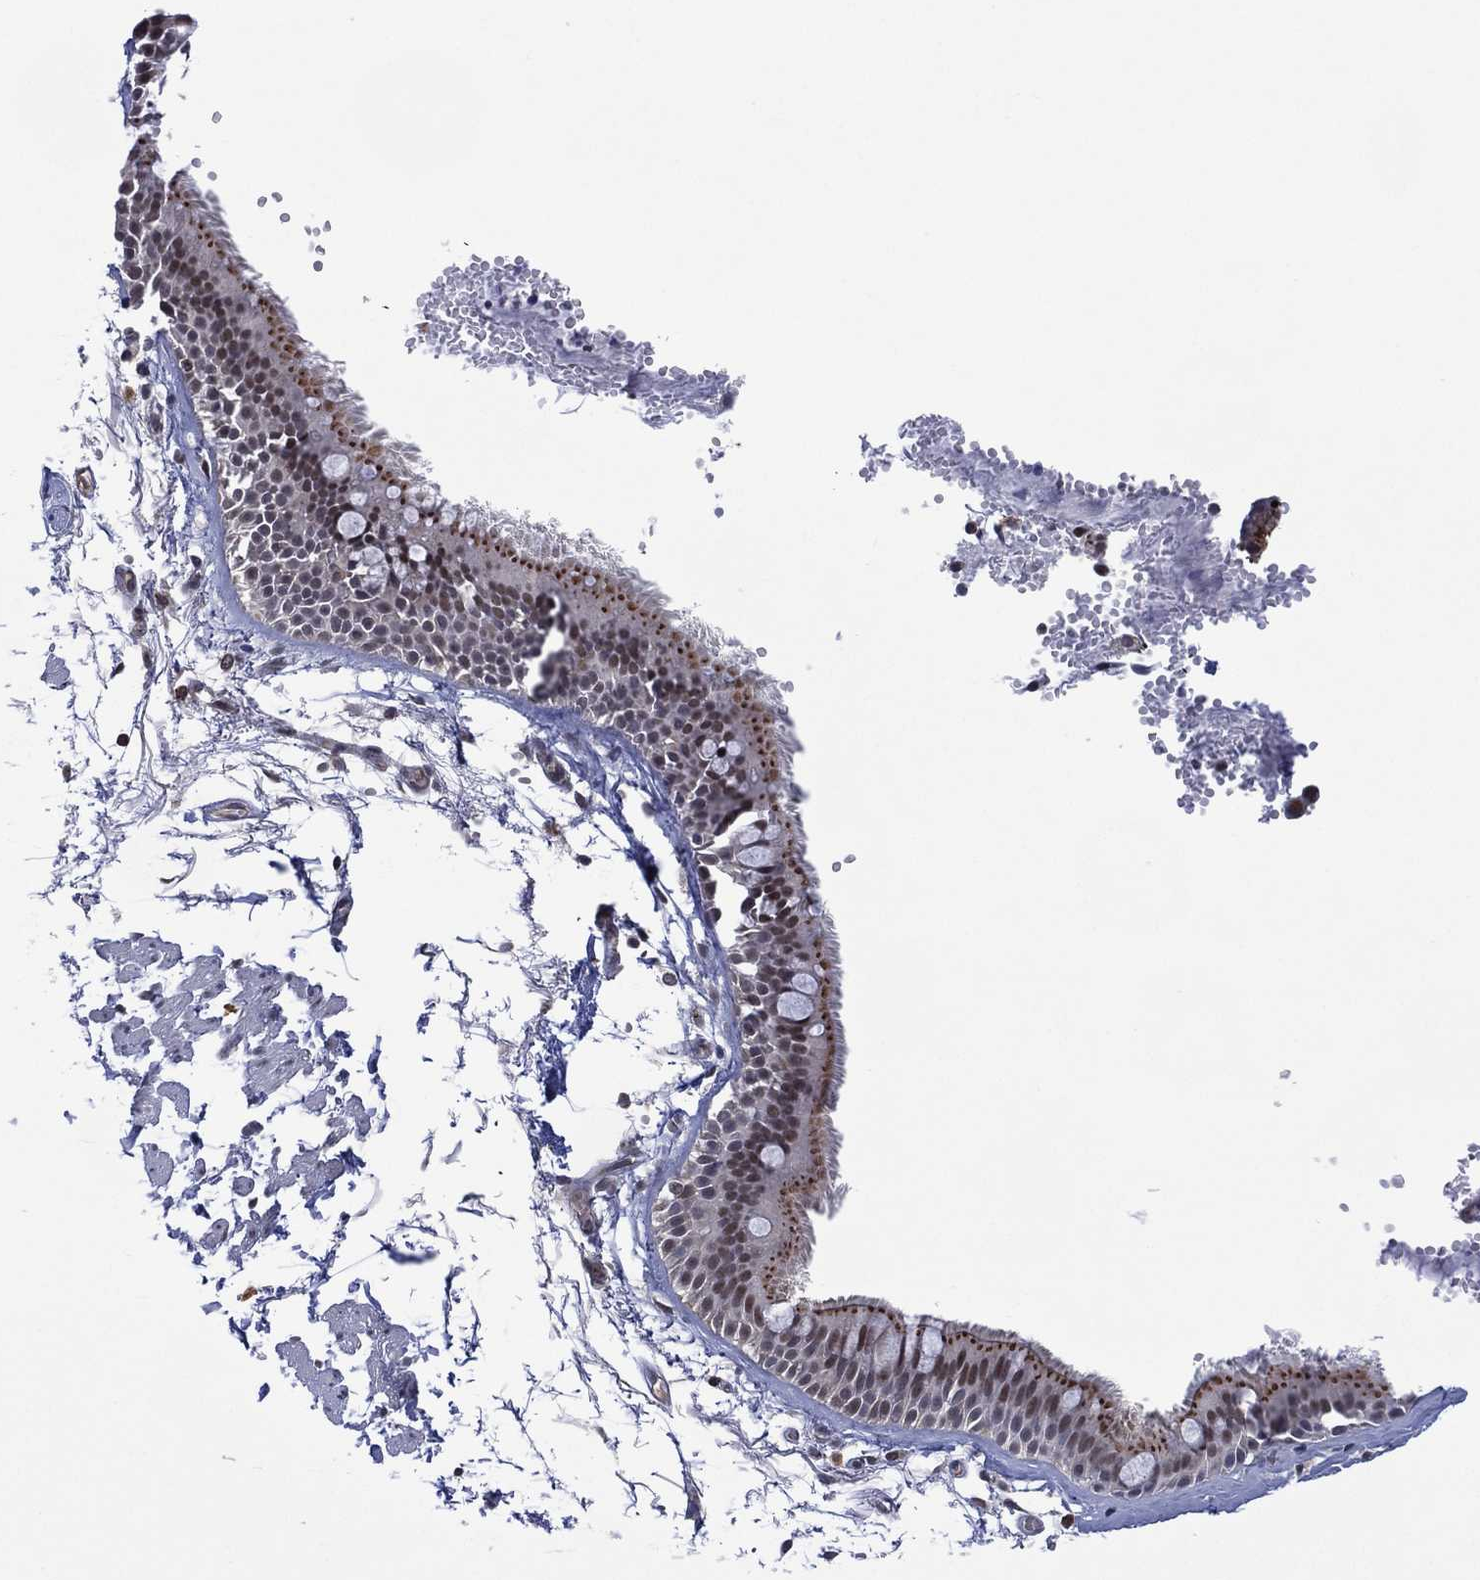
{"staining": {"intensity": "negative", "quantity": "none", "location": "none"}, "tissue": "soft tissue", "cell_type": "Fibroblasts", "image_type": "normal", "snomed": [{"axis": "morphology", "description": "Normal tissue, NOS"}, {"axis": "morphology", "description": "Squamous cell carcinoma, NOS"}, {"axis": "topography", "description": "Cartilage tissue"}, {"axis": "topography", "description": "Lung"}], "caption": "This photomicrograph is of unremarkable soft tissue stained with IHC to label a protein in brown with the nuclei are counter-stained blue. There is no positivity in fibroblasts. (Brightfield microscopy of DAB (3,3'-diaminobenzidine) immunohistochemistry (IHC) at high magnification).", "gene": "DPP4", "patient": {"sex": "male", "age": 66}}